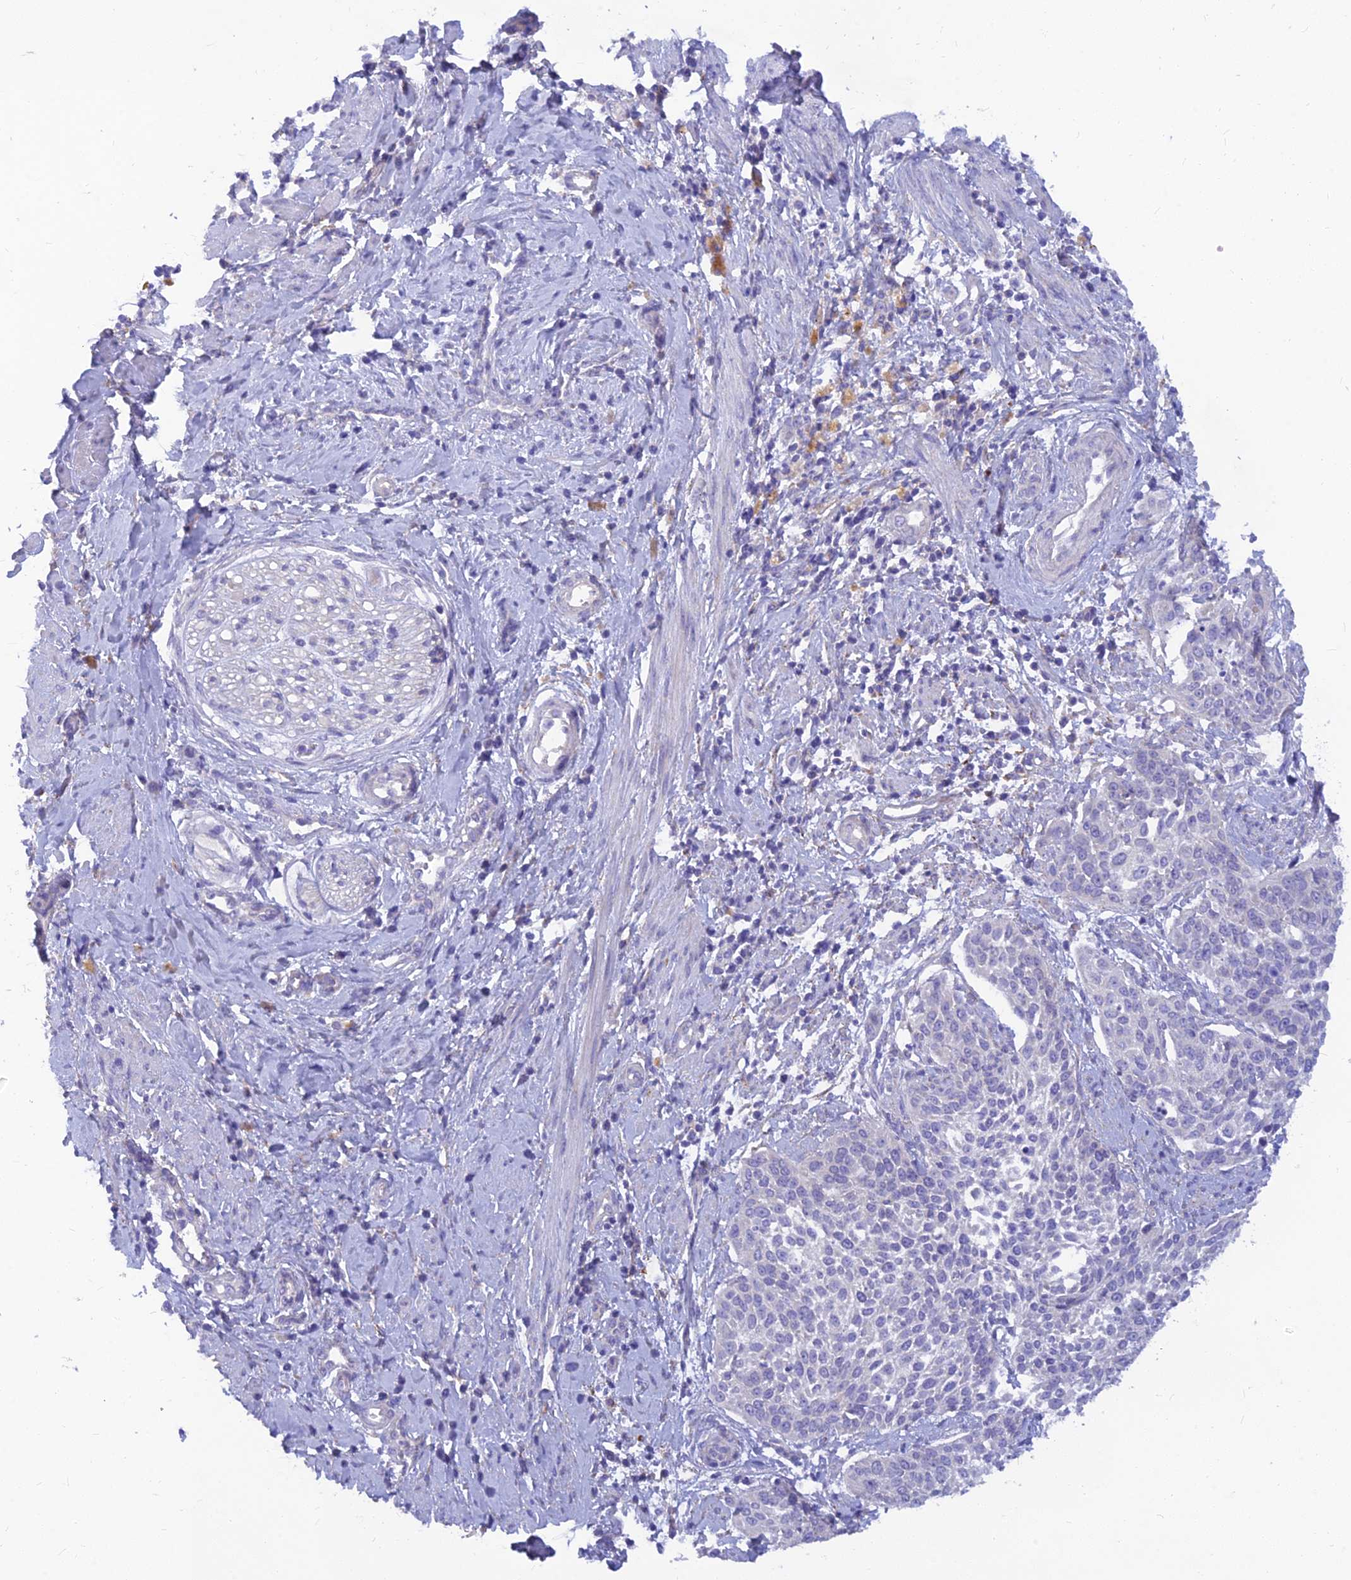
{"staining": {"intensity": "negative", "quantity": "none", "location": "none"}, "tissue": "cervical cancer", "cell_type": "Tumor cells", "image_type": "cancer", "snomed": [{"axis": "morphology", "description": "Squamous cell carcinoma, NOS"}, {"axis": "topography", "description": "Cervix"}], "caption": "This is an immunohistochemistry photomicrograph of cervical squamous cell carcinoma. There is no positivity in tumor cells.", "gene": "TMEM30B", "patient": {"sex": "female", "age": 44}}